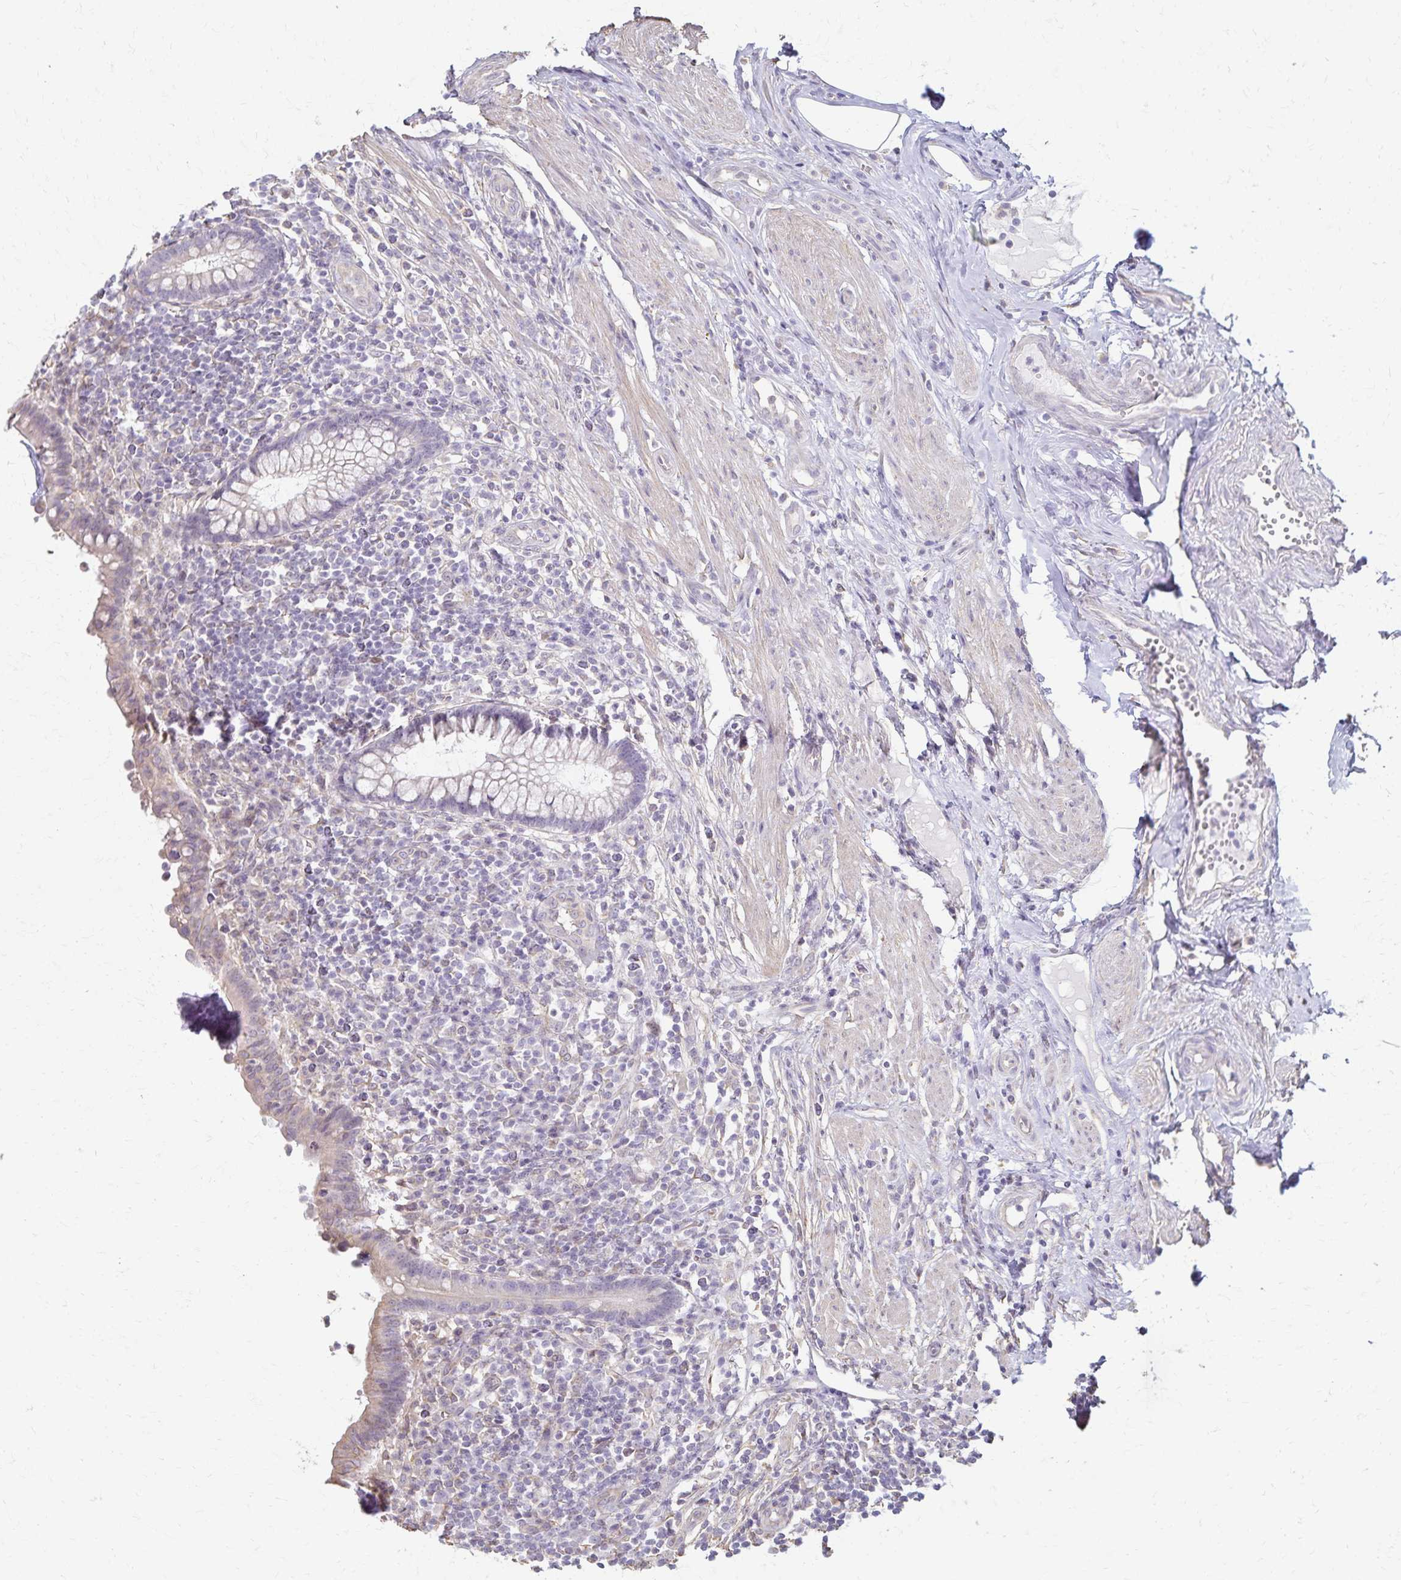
{"staining": {"intensity": "negative", "quantity": "none", "location": "none"}, "tissue": "appendix", "cell_type": "Glandular cells", "image_type": "normal", "snomed": [{"axis": "morphology", "description": "Normal tissue, NOS"}, {"axis": "topography", "description": "Appendix"}], "caption": "Immunohistochemistry of benign human appendix exhibits no positivity in glandular cells.", "gene": "KISS1", "patient": {"sex": "female", "age": 56}}